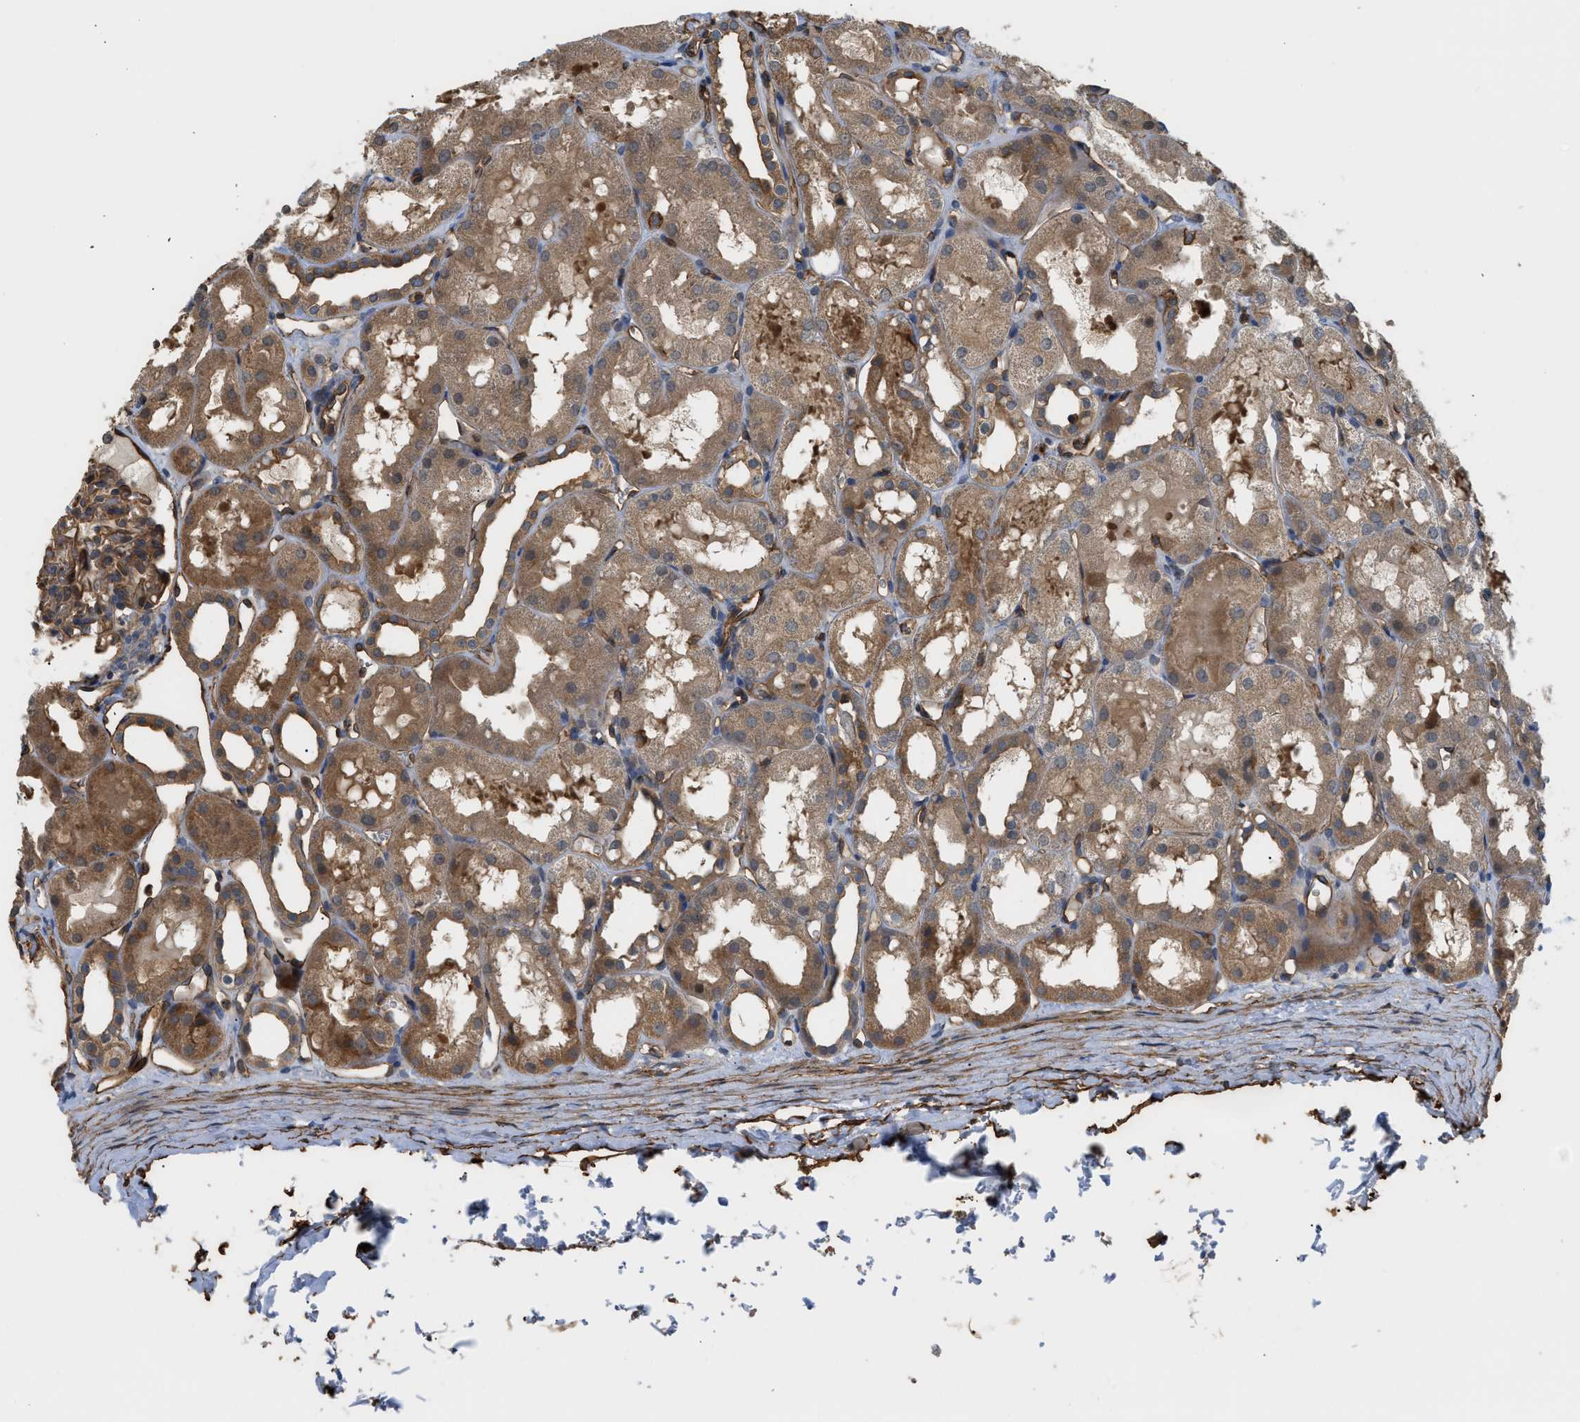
{"staining": {"intensity": "moderate", "quantity": ">75%", "location": "cytoplasmic/membranous"}, "tissue": "kidney", "cell_type": "Cells in glomeruli", "image_type": "normal", "snomed": [{"axis": "morphology", "description": "Normal tissue, NOS"}, {"axis": "topography", "description": "Kidney"}, {"axis": "topography", "description": "Urinary bladder"}], "caption": "Immunohistochemical staining of benign kidney shows moderate cytoplasmic/membranous protein expression in approximately >75% of cells in glomeruli.", "gene": "DDHD2", "patient": {"sex": "male", "age": 16}}